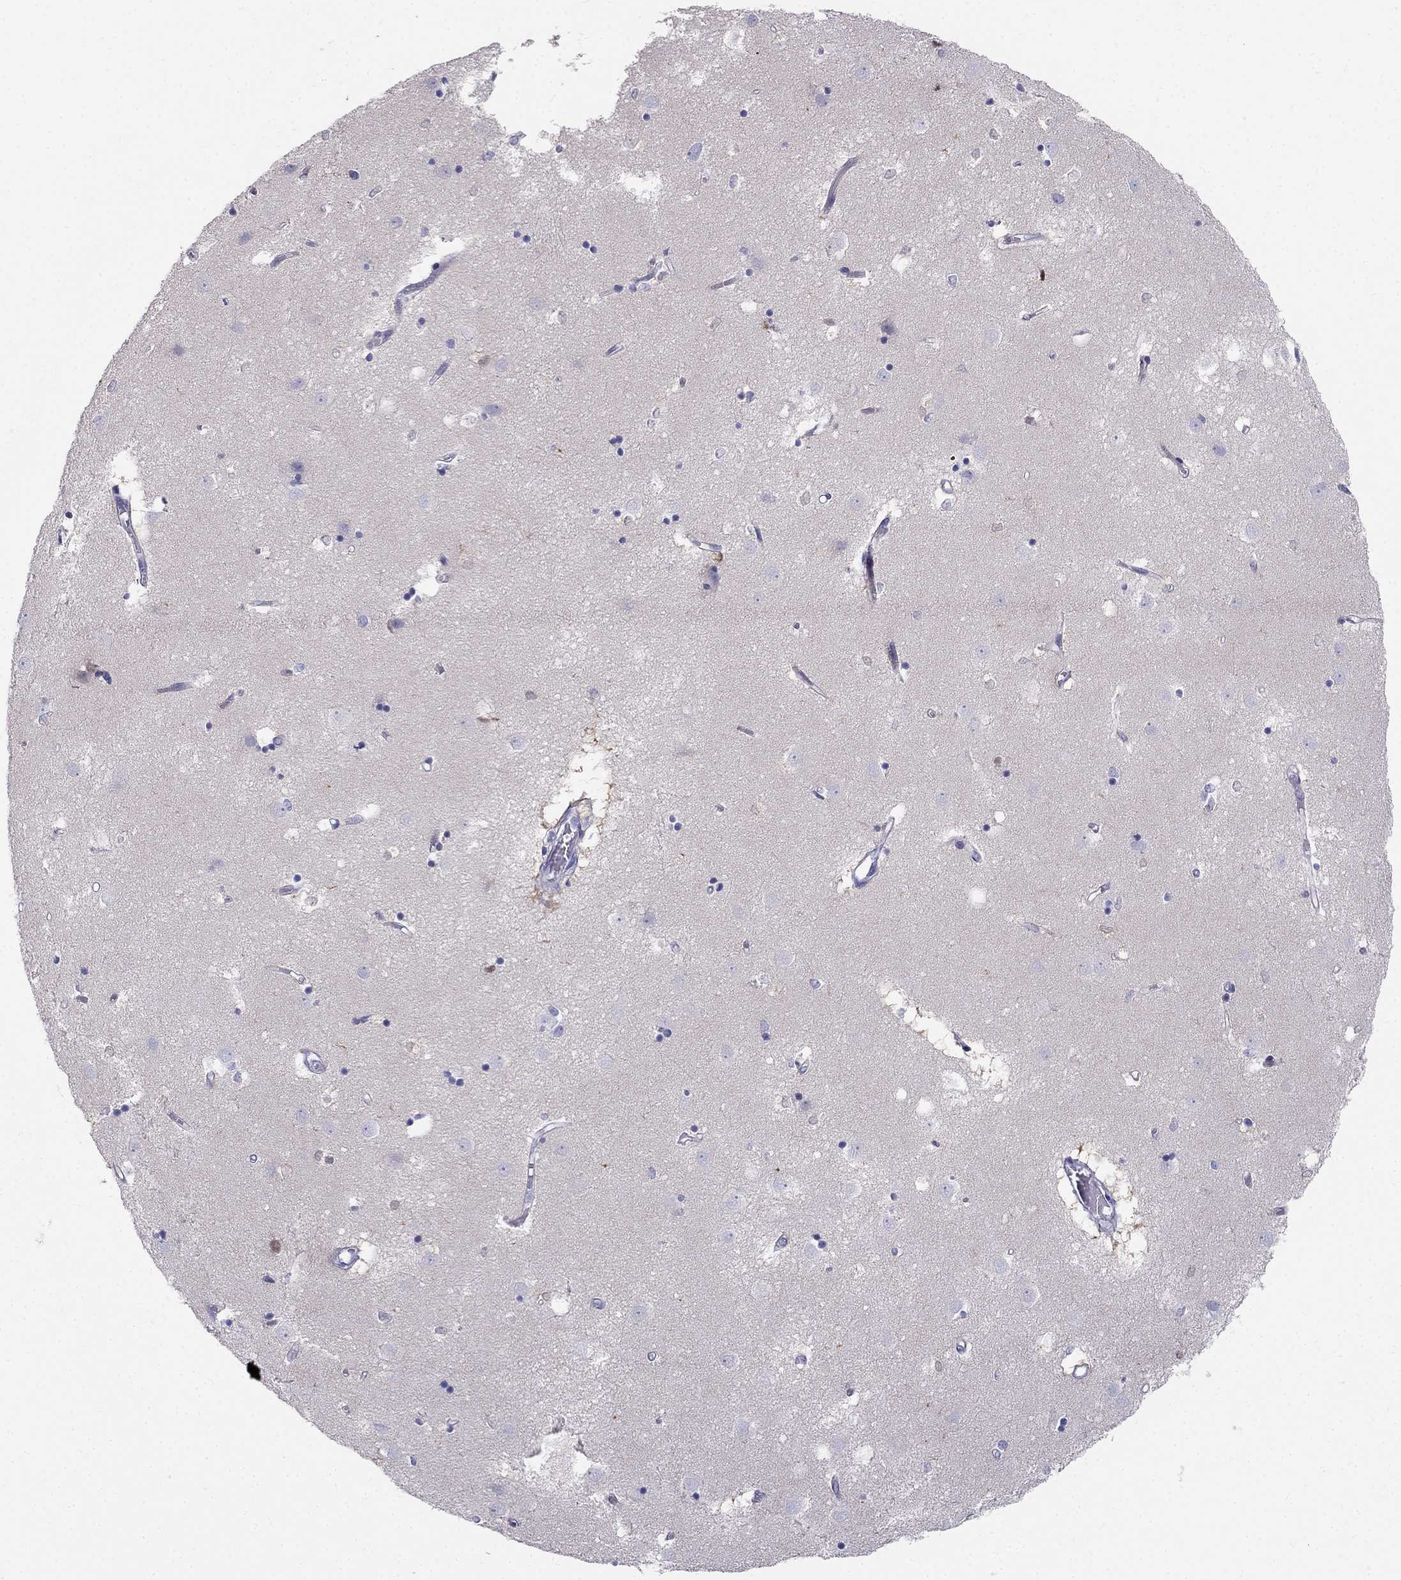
{"staining": {"intensity": "negative", "quantity": "none", "location": "none"}, "tissue": "caudate", "cell_type": "Glial cells", "image_type": "normal", "snomed": [{"axis": "morphology", "description": "Normal tissue, NOS"}, {"axis": "topography", "description": "Lateral ventricle wall"}], "caption": "IHC photomicrograph of normal human caudate stained for a protein (brown), which reveals no expression in glial cells.", "gene": "RFLNA", "patient": {"sex": "male", "age": 54}}